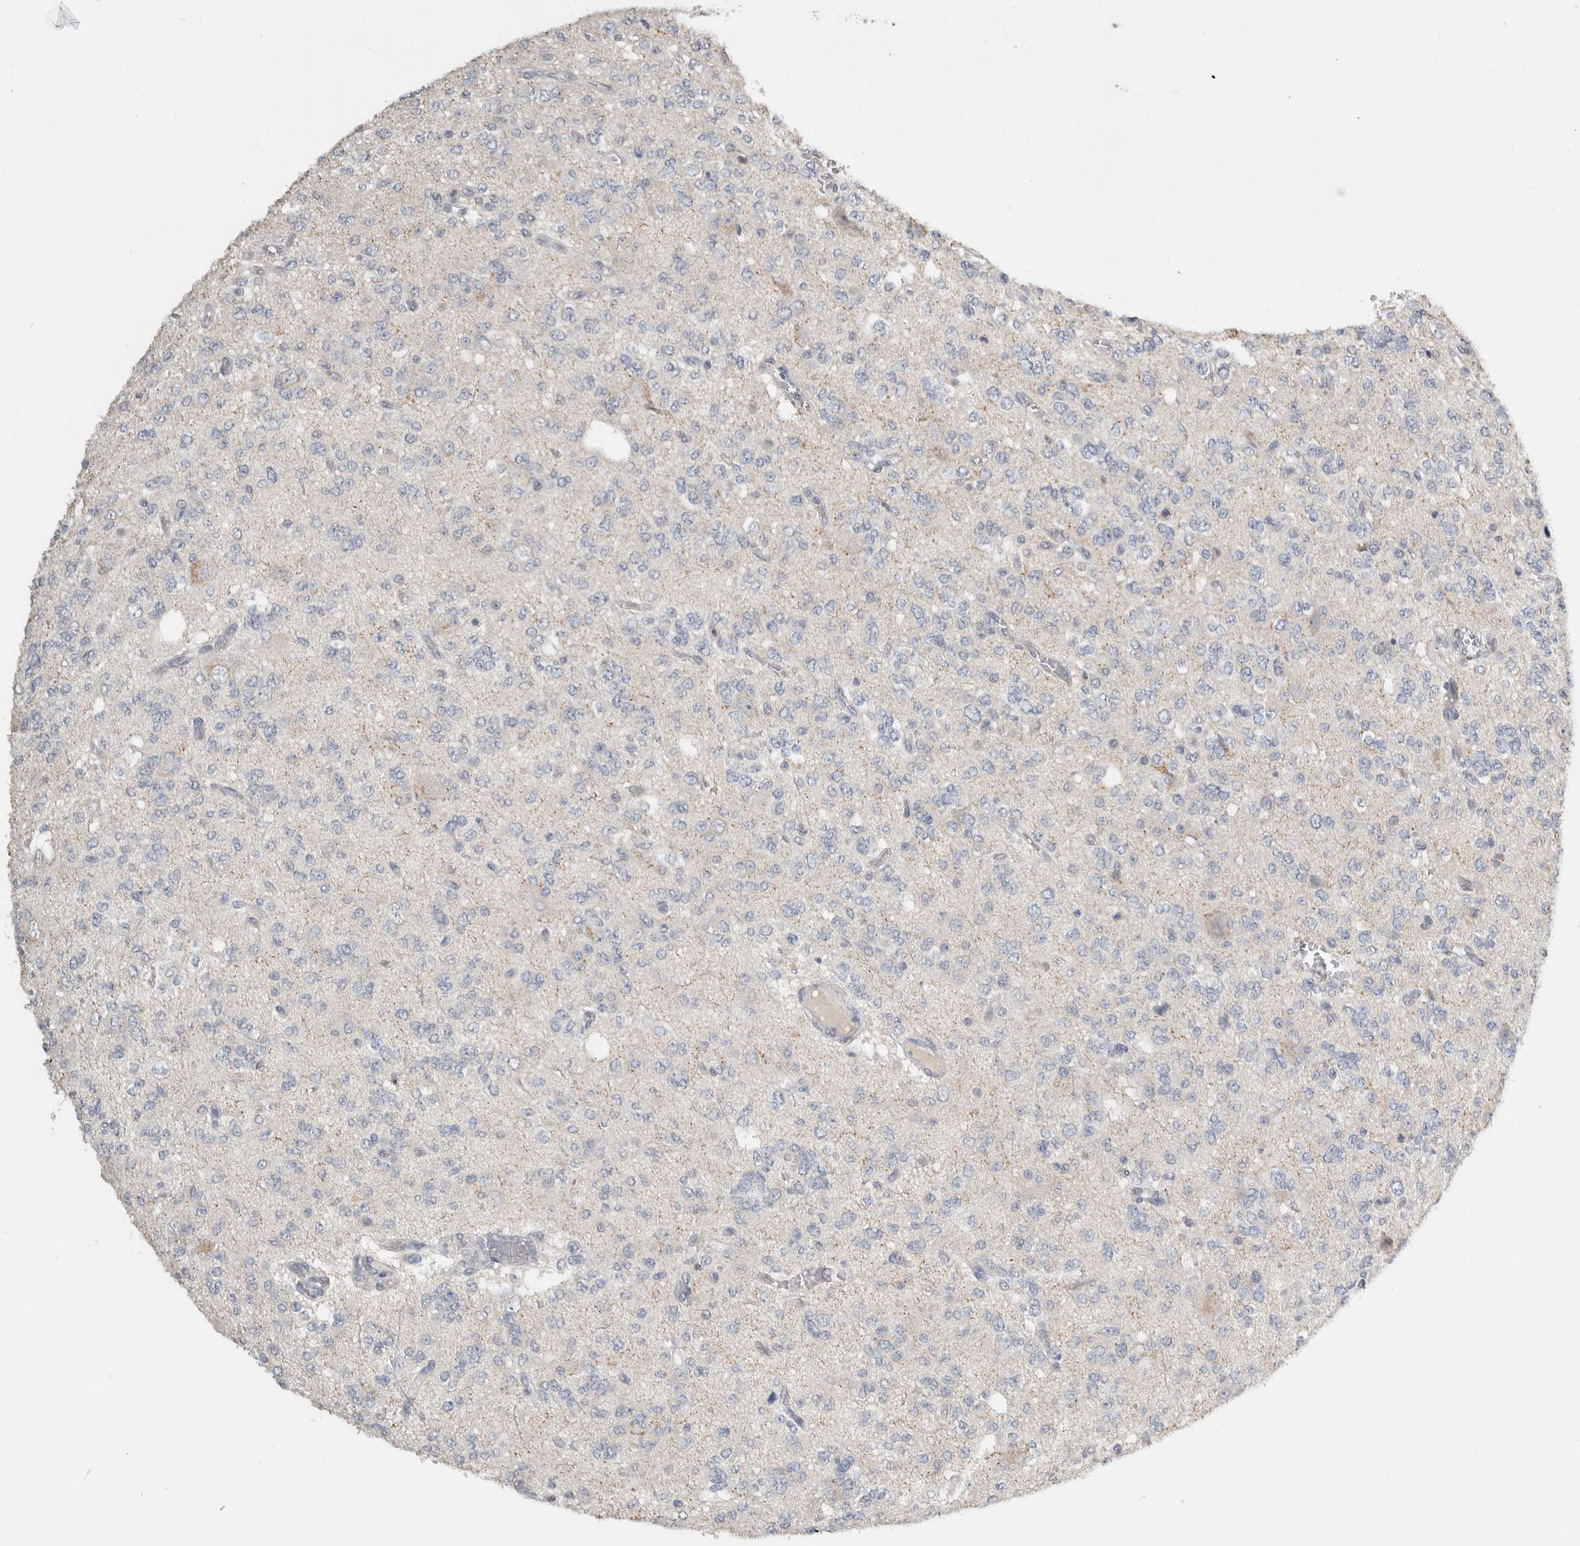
{"staining": {"intensity": "negative", "quantity": "none", "location": "none"}, "tissue": "glioma", "cell_type": "Tumor cells", "image_type": "cancer", "snomed": [{"axis": "morphology", "description": "Glioma, malignant, Low grade"}, {"axis": "topography", "description": "Brain"}], "caption": "An immunohistochemistry histopathology image of malignant glioma (low-grade) is shown. There is no staining in tumor cells of malignant glioma (low-grade).", "gene": "EIF3H", "patient": {"sex": "male", "age": 38}}